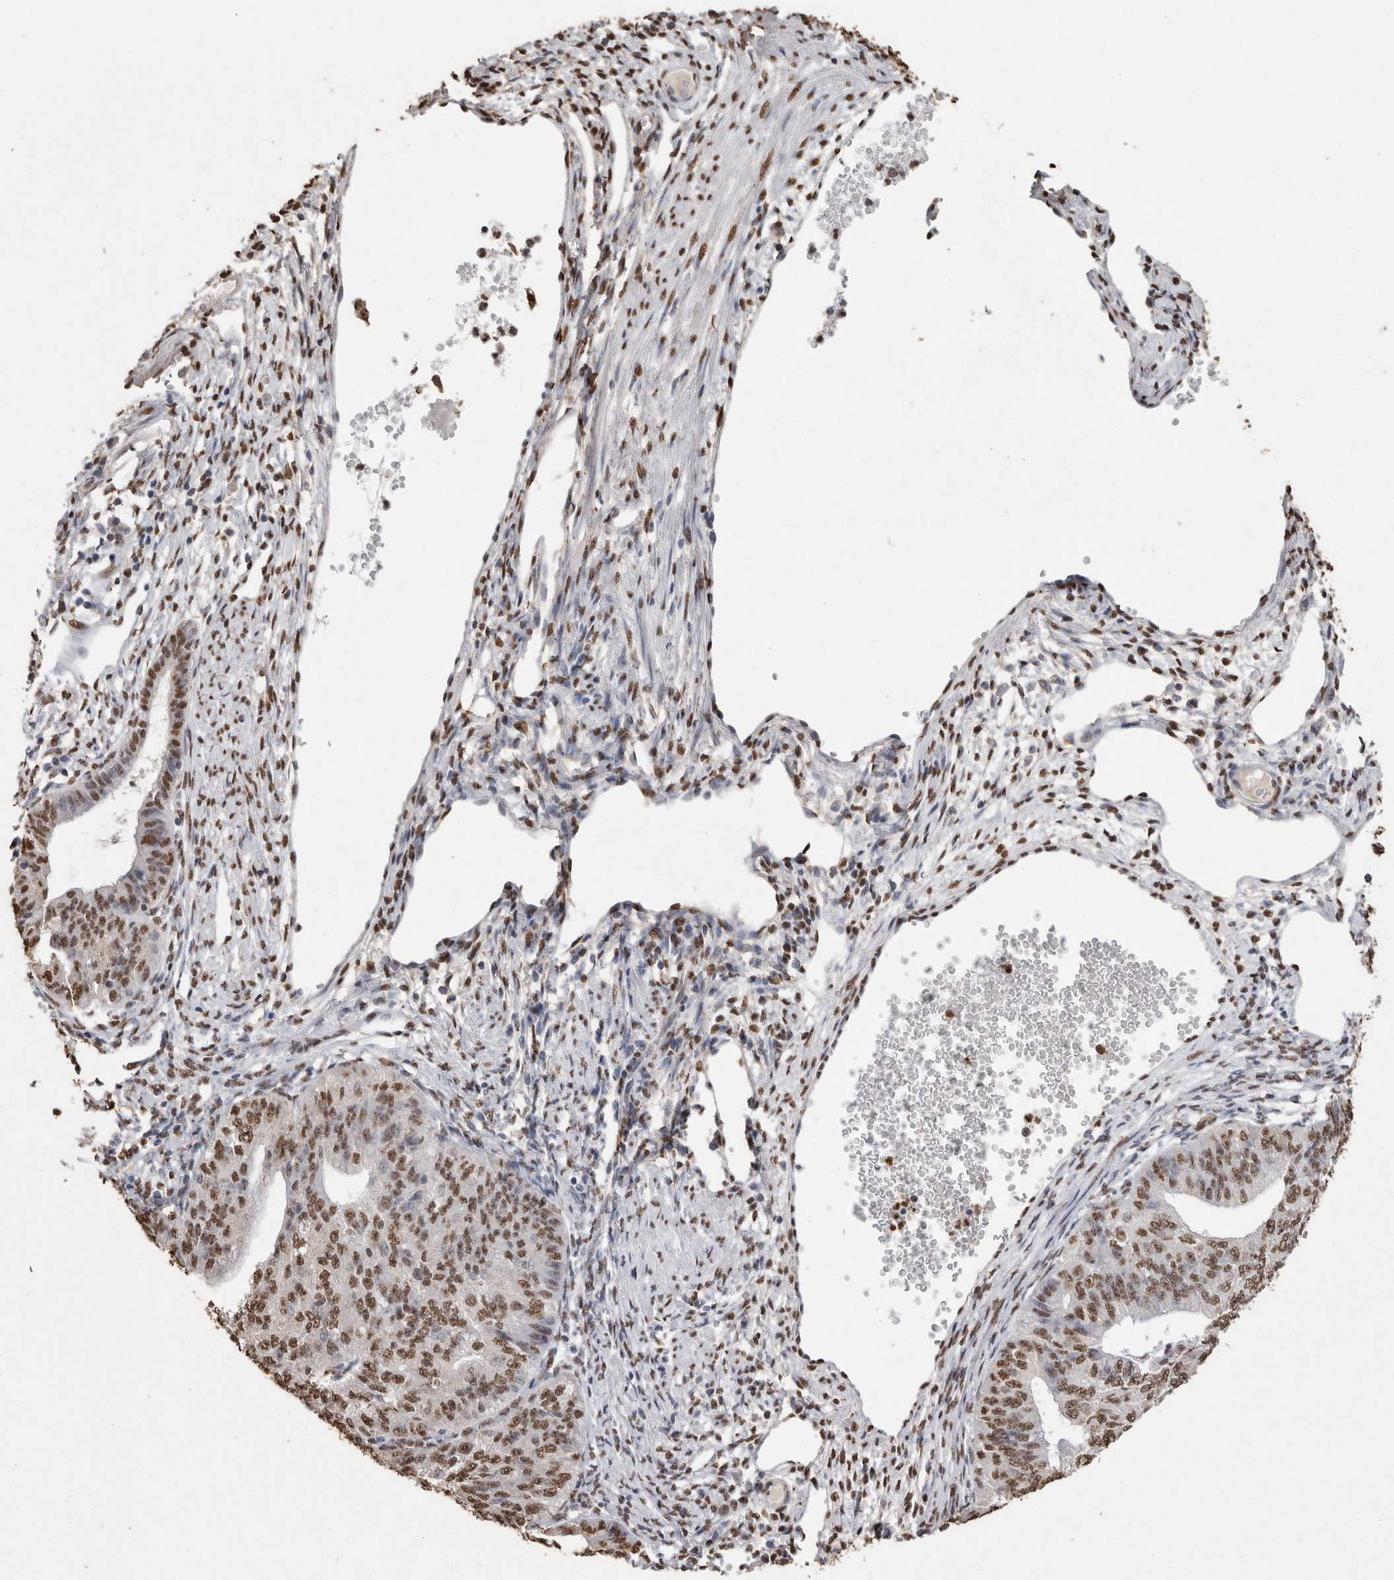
{"staining": {"intensity": "moderate", "quantity": ">75%", "location": "nuclear"}, "tissue": "endometrial cancer", "cell_type": "Tumor cells", "image_type": "cancer", "snomed": [{"axis": "morphology", "description": "Adenocarcinoma, NOS"}, {"axis": "topography", "description": "Endometrium"}], "caption": "Immunohistochemistry micrograph of neoplastic tissue: endometrial cancer (adenocarcinoma) stained using immunohistochemistry (IHC) displays medium levels of moderate protein expression localized specifically in the nuclear of tumor cells, appearing as a nuclear brown color.", "gene": "NTHL1", "patient": {"sex": "female", "age": 32}}